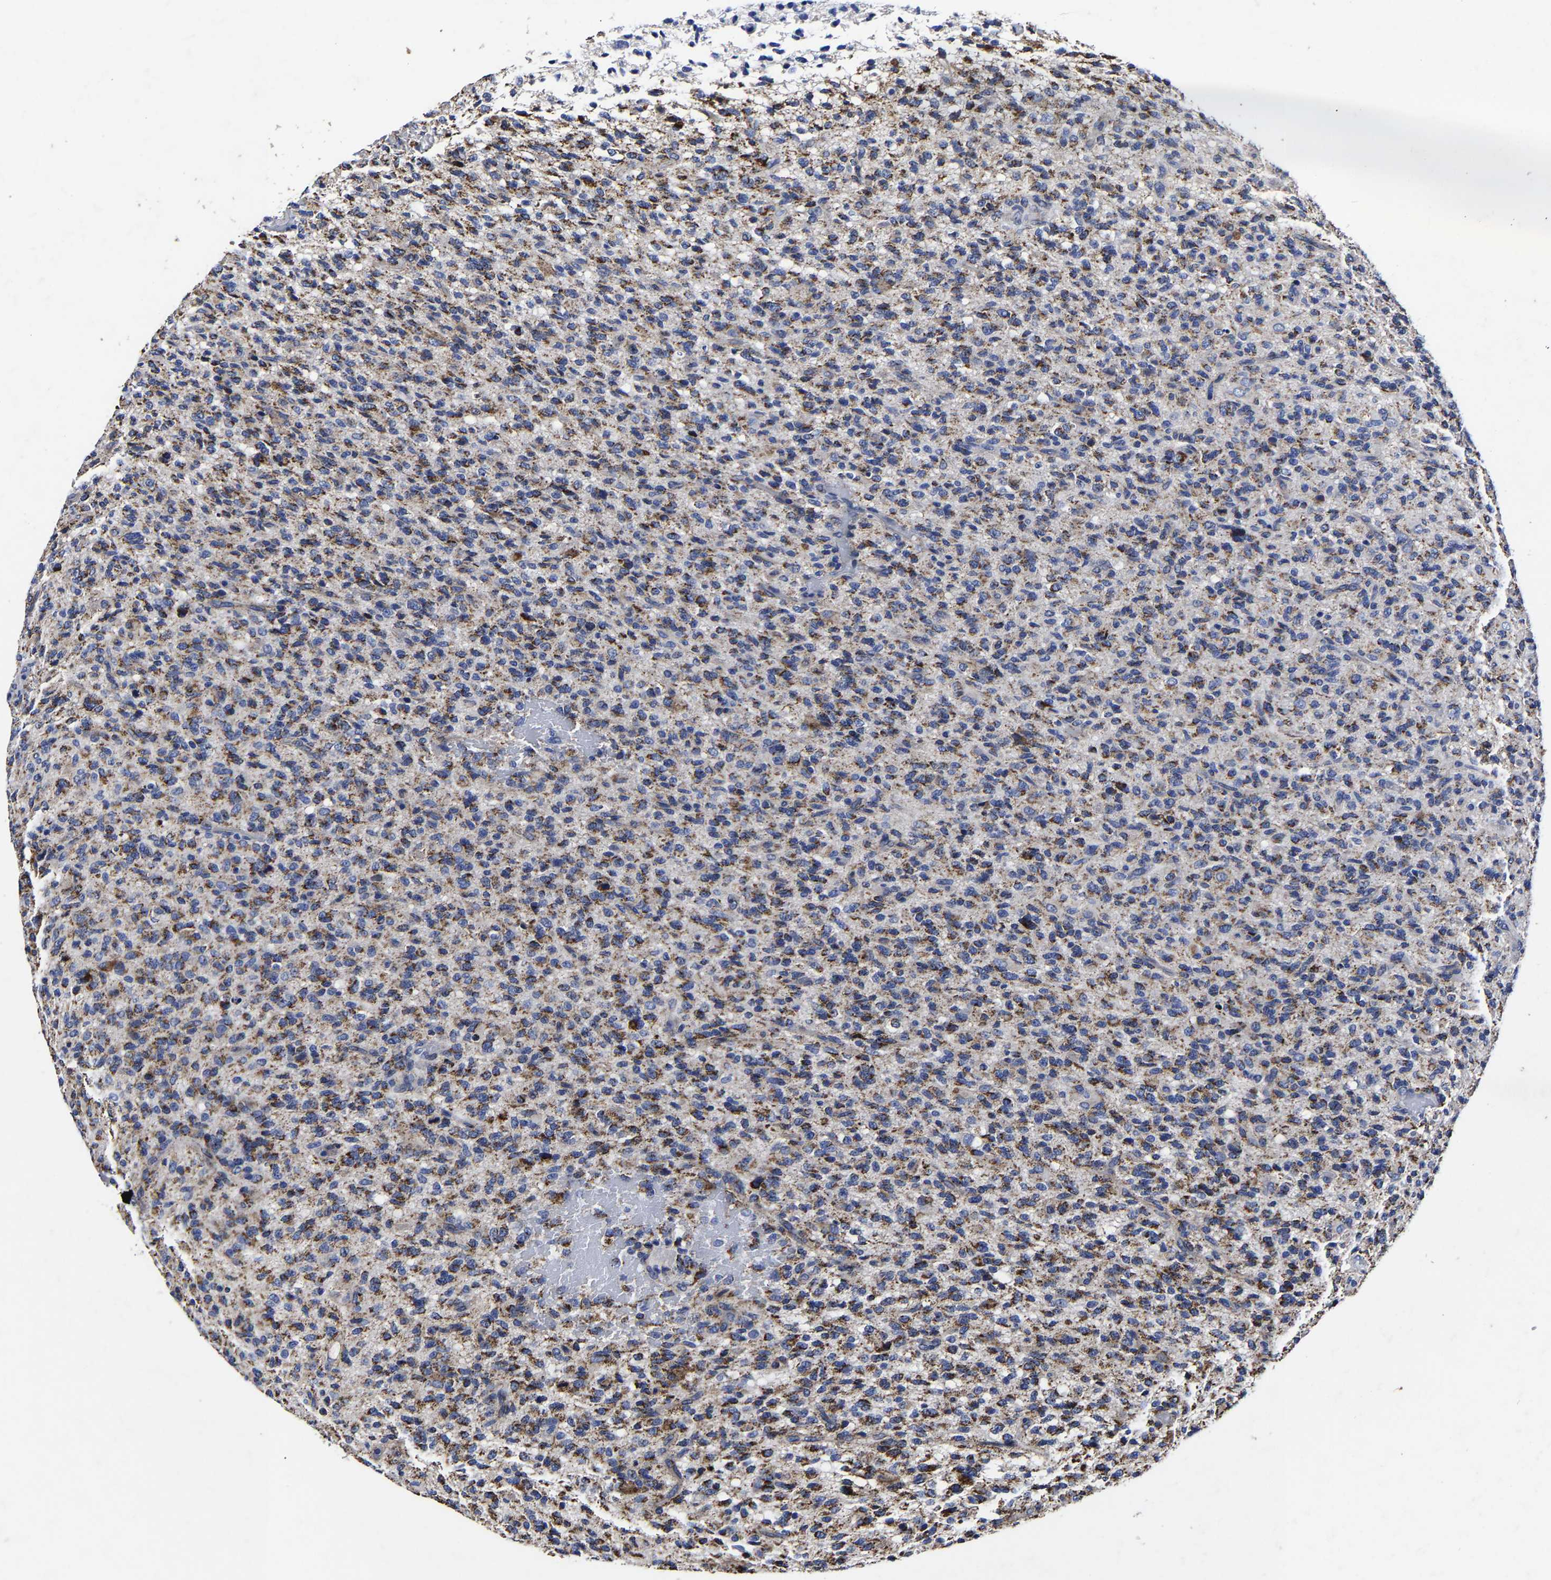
{"staining": {"intensity": "moderate", "quantity": ">75%", "location": "cytoplasmic/membranous"}, "tissue": "glioma", "cell_type": "Tumor cells", "image_type": "cancer", "snomed": [{"axis": "morphology", "description": "Glioma, malignant, High grade"}, {"axis": "topography", "description": "Brain"}], "caption": "DAB immunohistochemical staining of human malignant glioma (high-grade) displays moderate cytoplasmic/membranous protein expression in about >75% of tumor cells.", "gene": "AASS", "patient": {"sex": "male", "age": 71}}